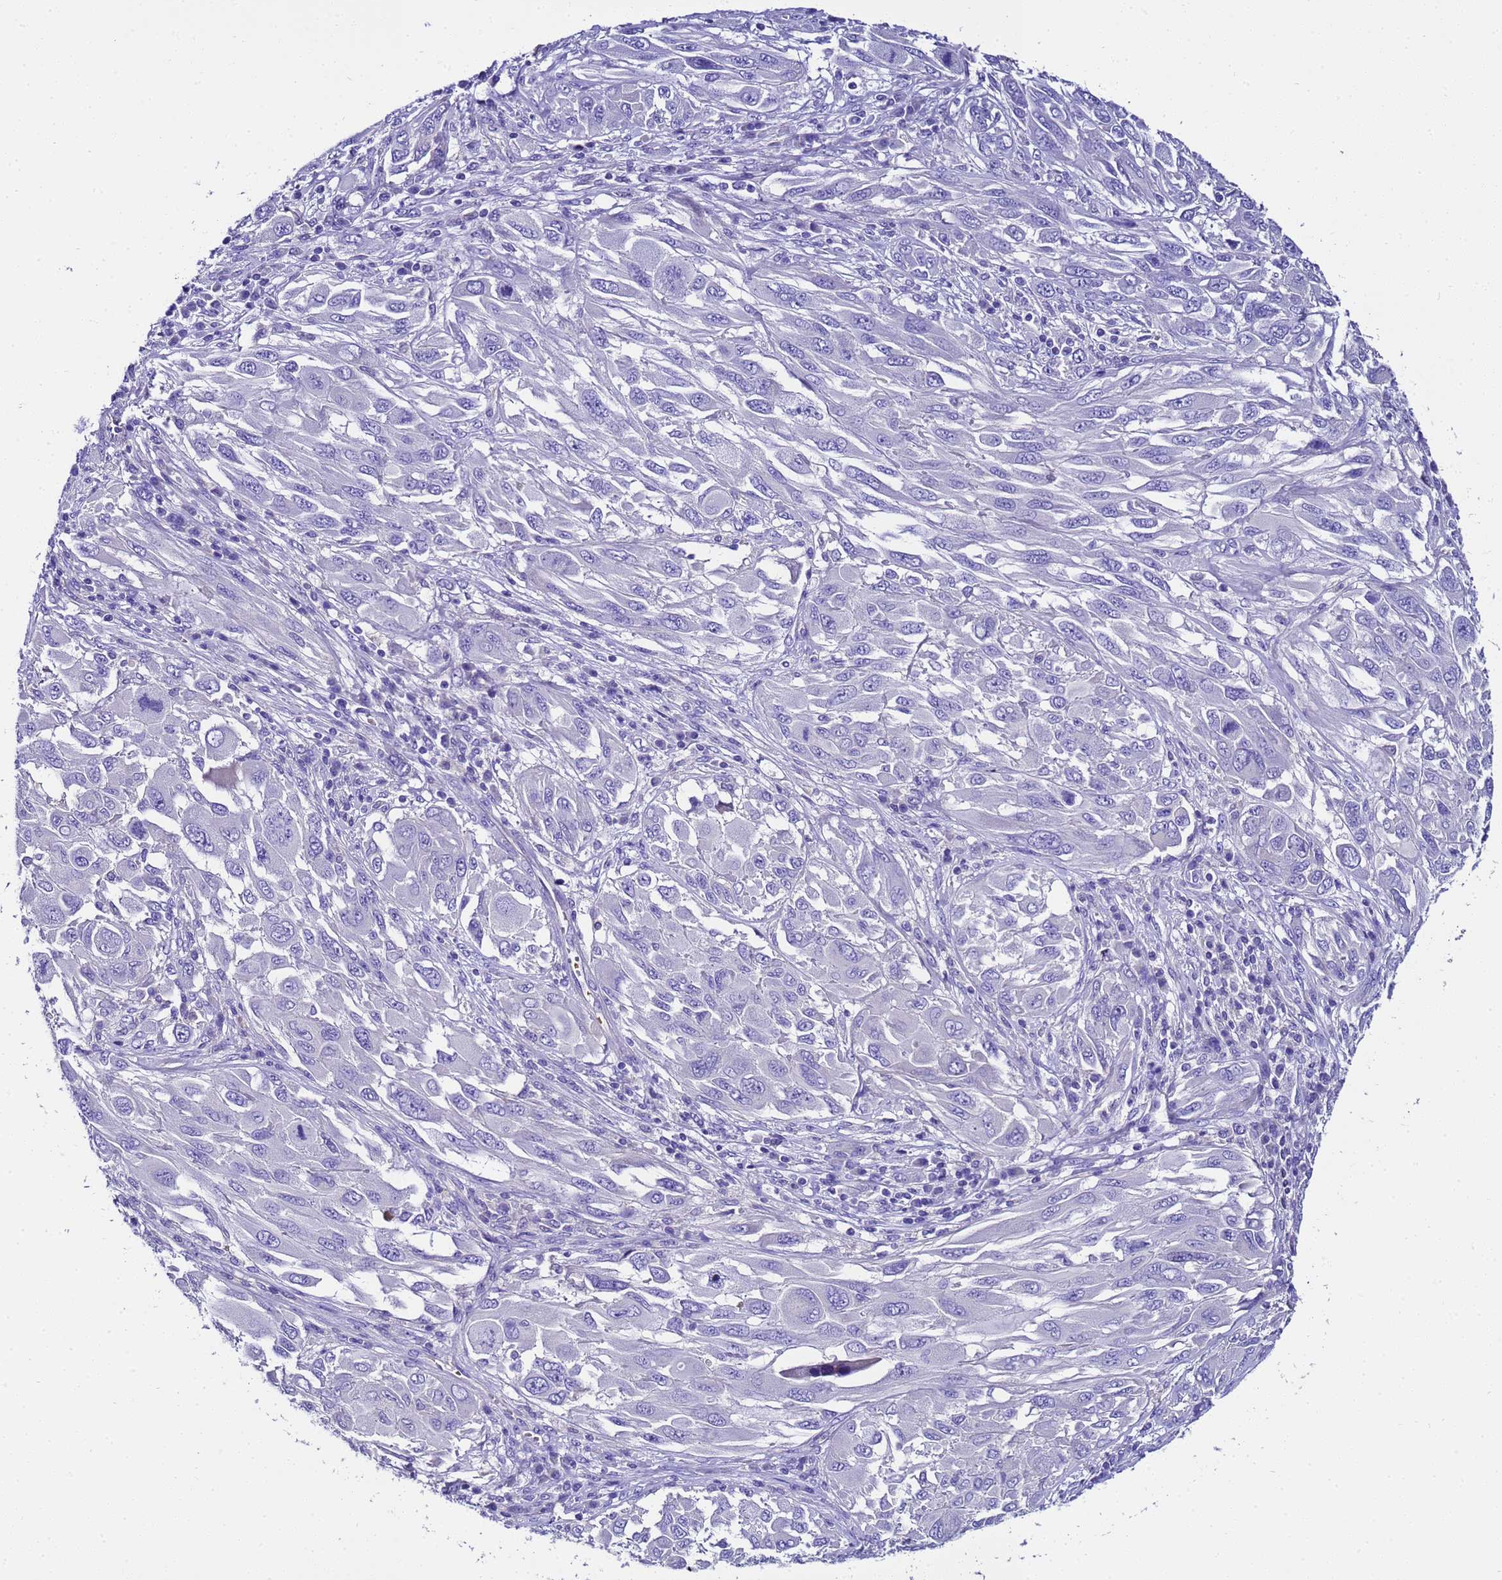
{"staining": {"intensity": "negative", "quantity": "none", "location": "none"}, "tissue": "melanoma", "cell_type": "Tumor cells", "image_type": "cancer", "snomed": [{"axis": "morphology", "description": "Malignant melanoma, NOS"}, {"axis": "topography", "description": "Skin"}], "caption": "Immunohistochemical staining of human melanoma reveals no significant staining in tumor cells.", "gene": "UGT2A1", "patient": {"sex": "female", "age": 91}}